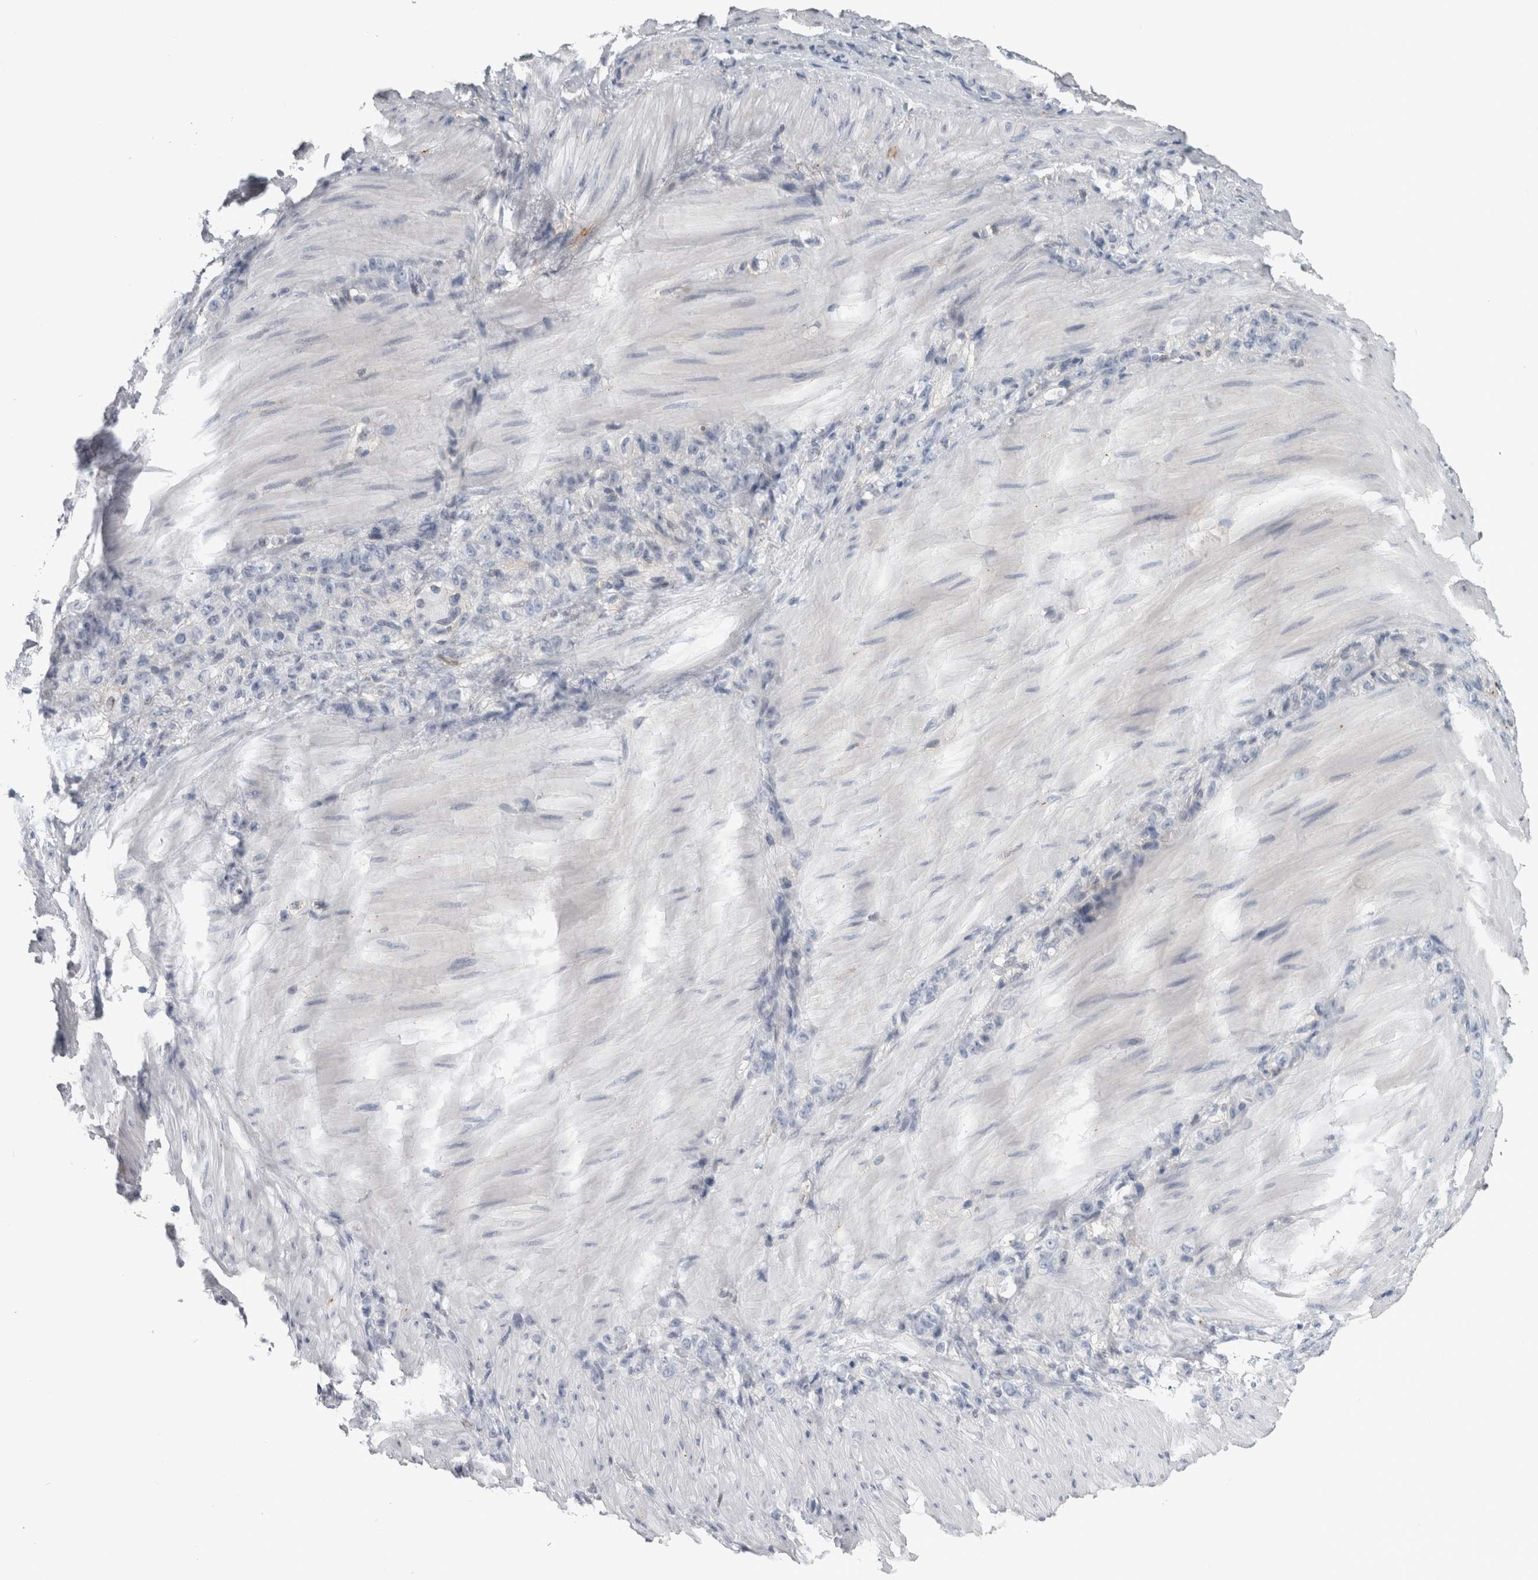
{"staining": {"intensity": "negative", "quantity": "none", "location": "none"}, "tissue": "stomach cancer", "cell_type": "Tumor cells", "image_type": "cancer", "snomed": [{"axis": "morphology", "description": "Normal tissue, NOS"}, {"axis": "morphology", "description": "Adenocarcinoma, NOS"}, {"axis": "topography", "description": "Stomach"}], "caption": "This is an immunohistochemistry (IHC) micrograph of stomach cancer. There is no positivity in tumor cells.", "gene": "DNAJC24", "patient": {"sex": "male", "age": 82}}